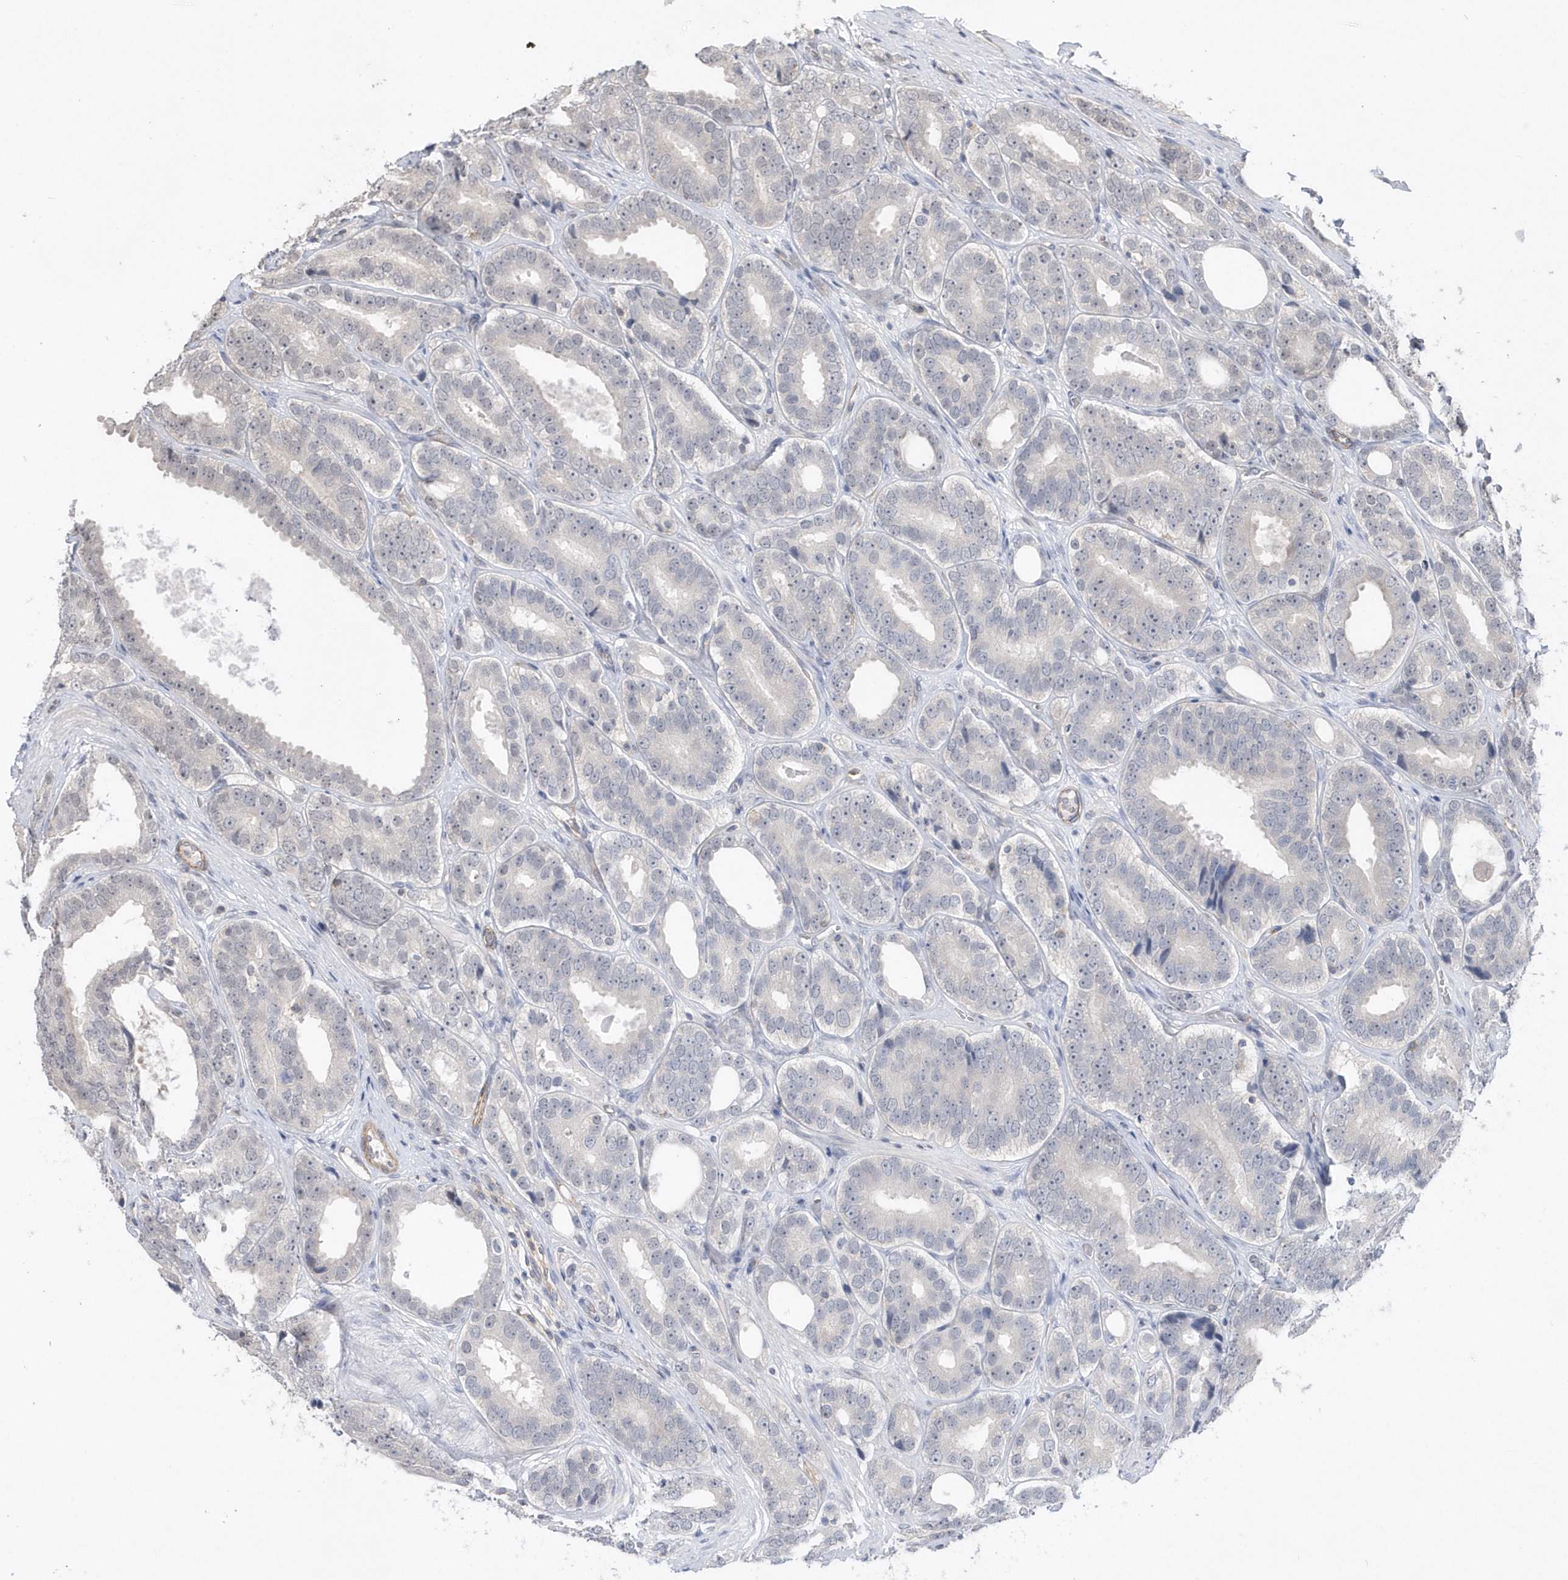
{"staining": {"intensity": "negative", "quantity": "none", "location": "none"}, "tissue": "prostate cancer", "cell_type": "Tumor cells", "image_type": "cancer", "snomed": [{"axis": "morphology", "description": "Adenocarcinoma, High grade"}, {"axis": "topography", "description": "Prostate"}], "caption": "DAB immunohistochemical staining of human prostate cancer reveals no significant positivity in tumor cells.", "gene": "CRIP3", "patient": {"sex": "male", "age": 56}}